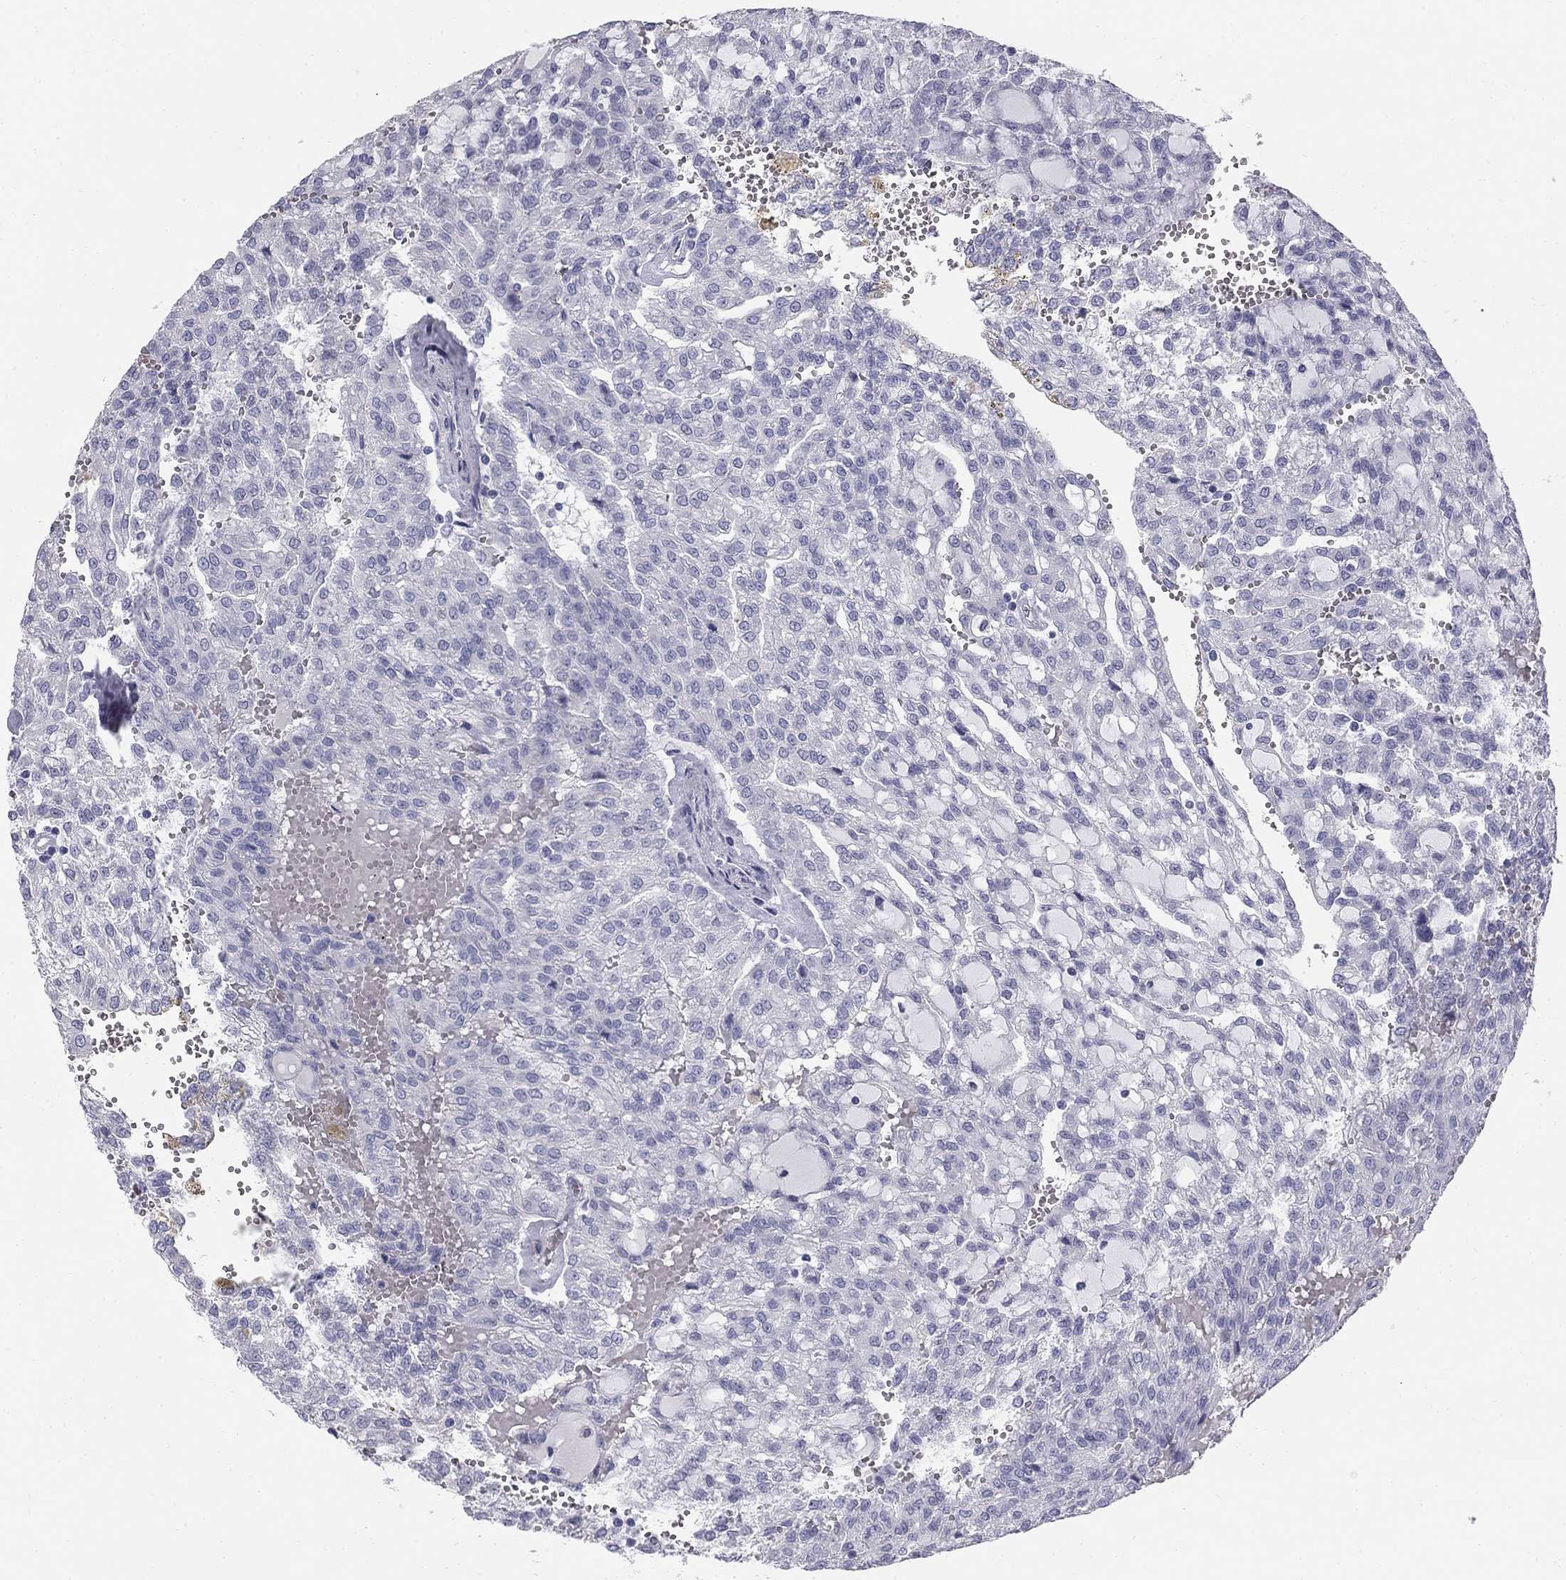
{"staining": {"intensity": "negative", "quantity": "none", "location": "none"}, "tissue": "renal cancer", "cell_type": "Tumor cells", "image_type": "cancer", "snomed": [{"axis": "morphology", "description": "Adenocarcinoma, NOS"}, {"axis": "topography", "description": "Kidney"}], "caption": "Immunohistochemistry image of adenocarcinoma (renal) stained for a protein (brown), which reveals no expression in tumor cells. Brightfield microscopy of immunohistochemistry stained with DAB (3,3'-diaminobenzidine) (brown) and hematoxylin (blue), captured at high magnification.", "gene": "SULT2B1", "patient": {"sex": "male", "age": 63}}